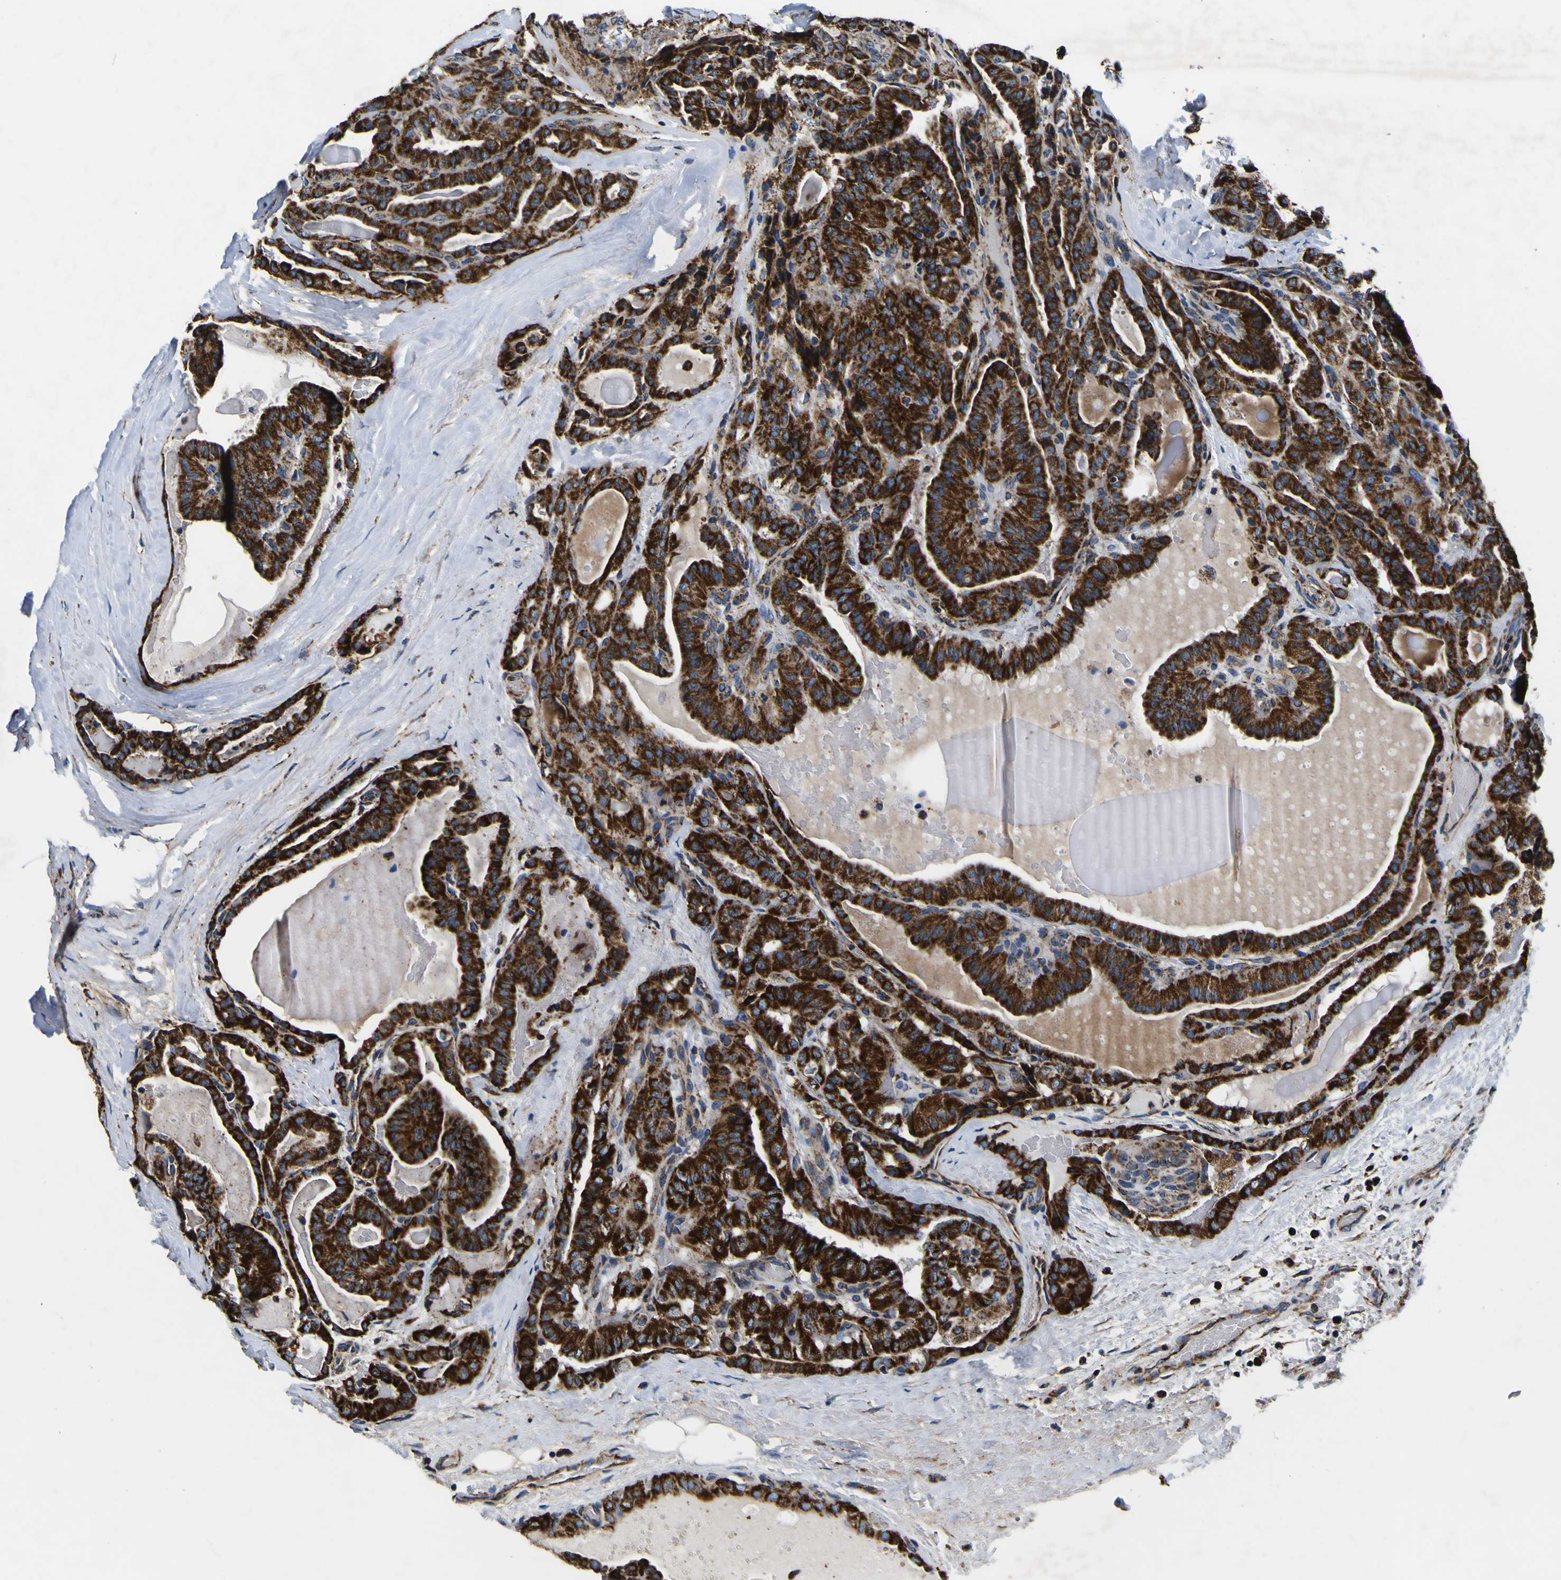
{"staining": {"intensity": "strong", "quantity": ">75%", "location": "cytoplasmic/membranous"}, "tissue": "thyroid cancer", "cell_type": "Tumor cells", "image_type": "cancer", "snomed": [{"axis": "morphology", "description": "Papillary adenocarcinoma, NOS"}, {"axis": "topography", "description": "Thyroid gland"}], "caption": "Human thyroid cancer stained for a protein (brown) displays strong cytoplasmic/membranous positive staining in about >75% of tumor cells.", "gene": "PTRH2", "patient": {"sex": "male", "age": 77}}